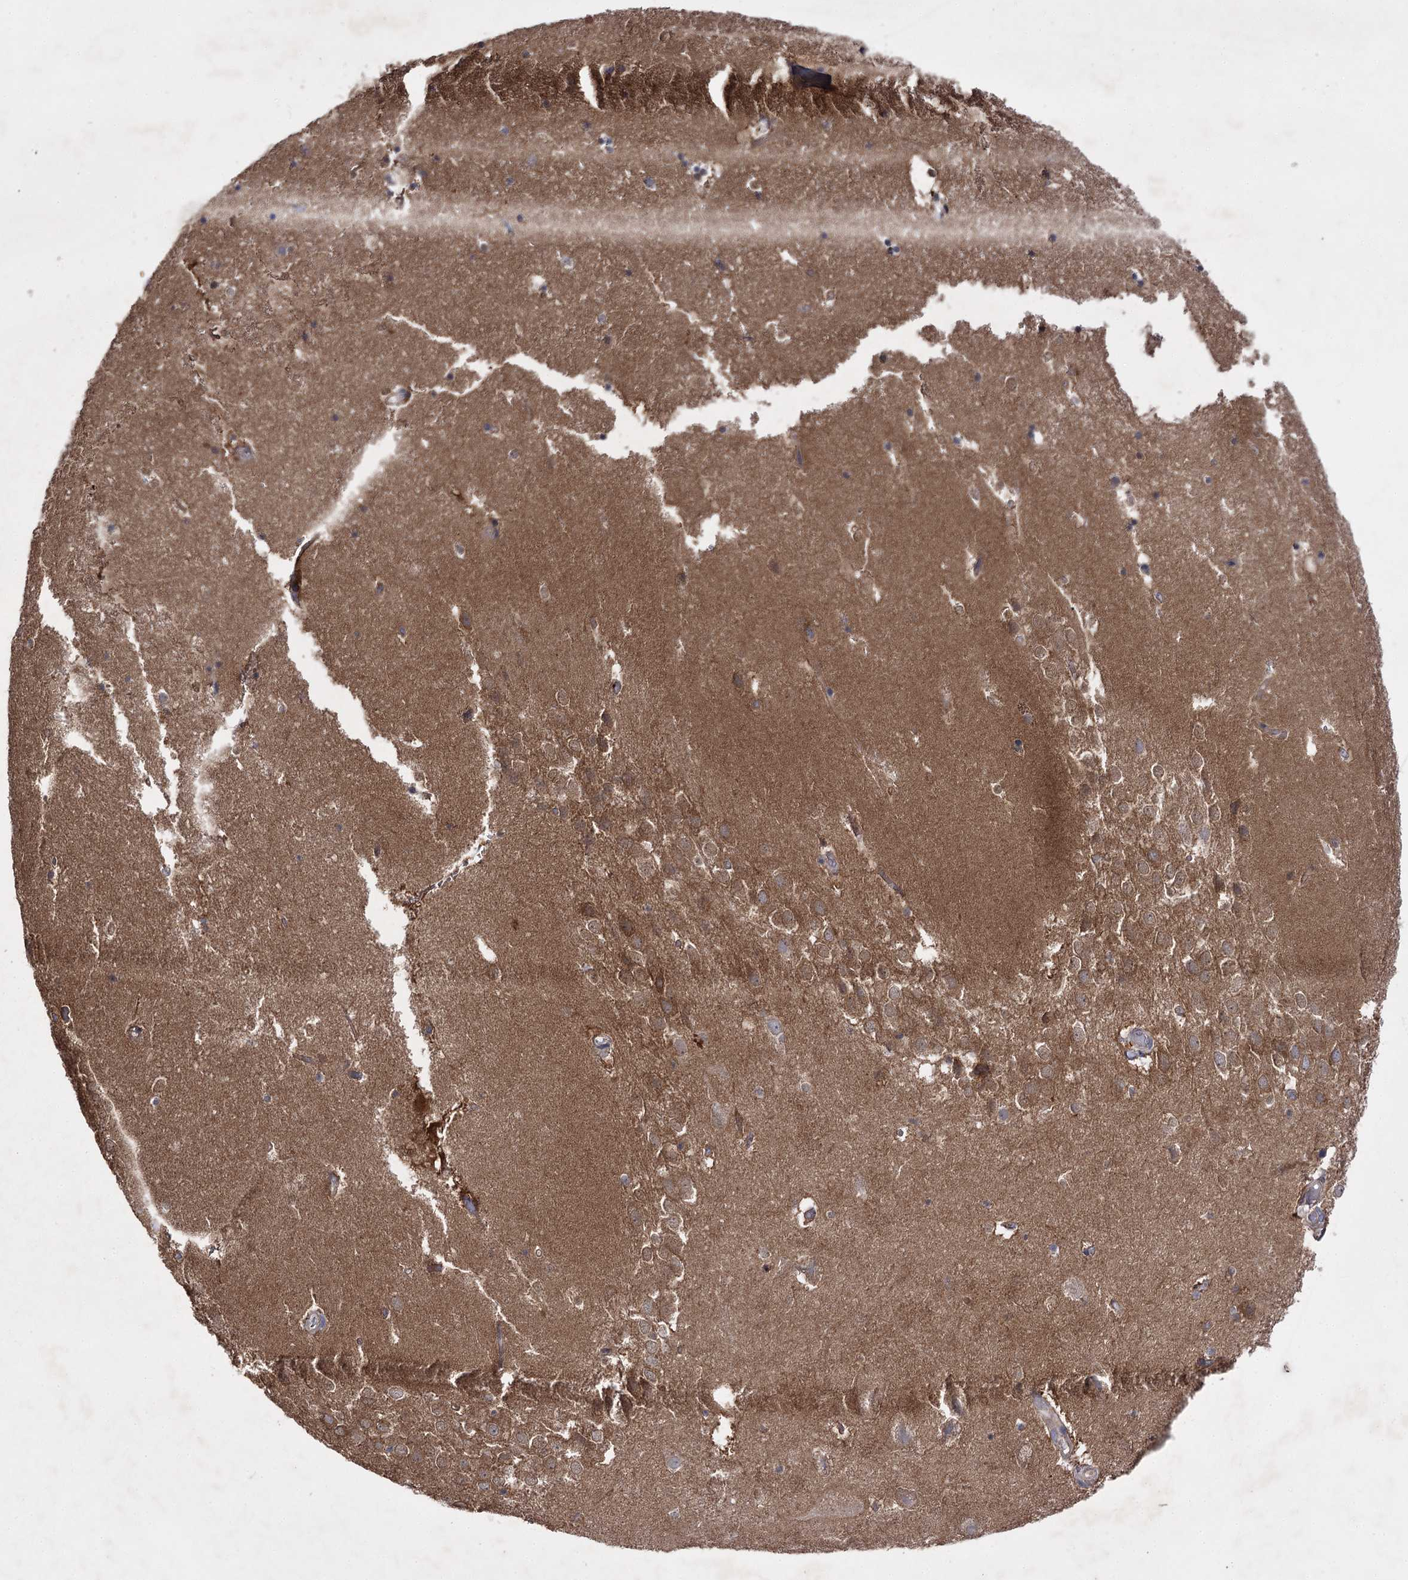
{"staining": {"intensity": "weak", "quantity": "<25%", "location": "cytoplasmic/membranous"}, "tissue": "hippocampus", "cell_type": "Glial cells", "image_type": "normal", "snomed": [{"axis": "morphology", "description": "Normal tissue, NOS"}, {"axis": "topography", "description": "Hippocampus"}], "caption": "This is an immunohistochemistry photomicrograph of benign hippocampus. There is no expression in glial cells.", "gene": "BCR", "patient": {"sex": "female", "age": 52}}